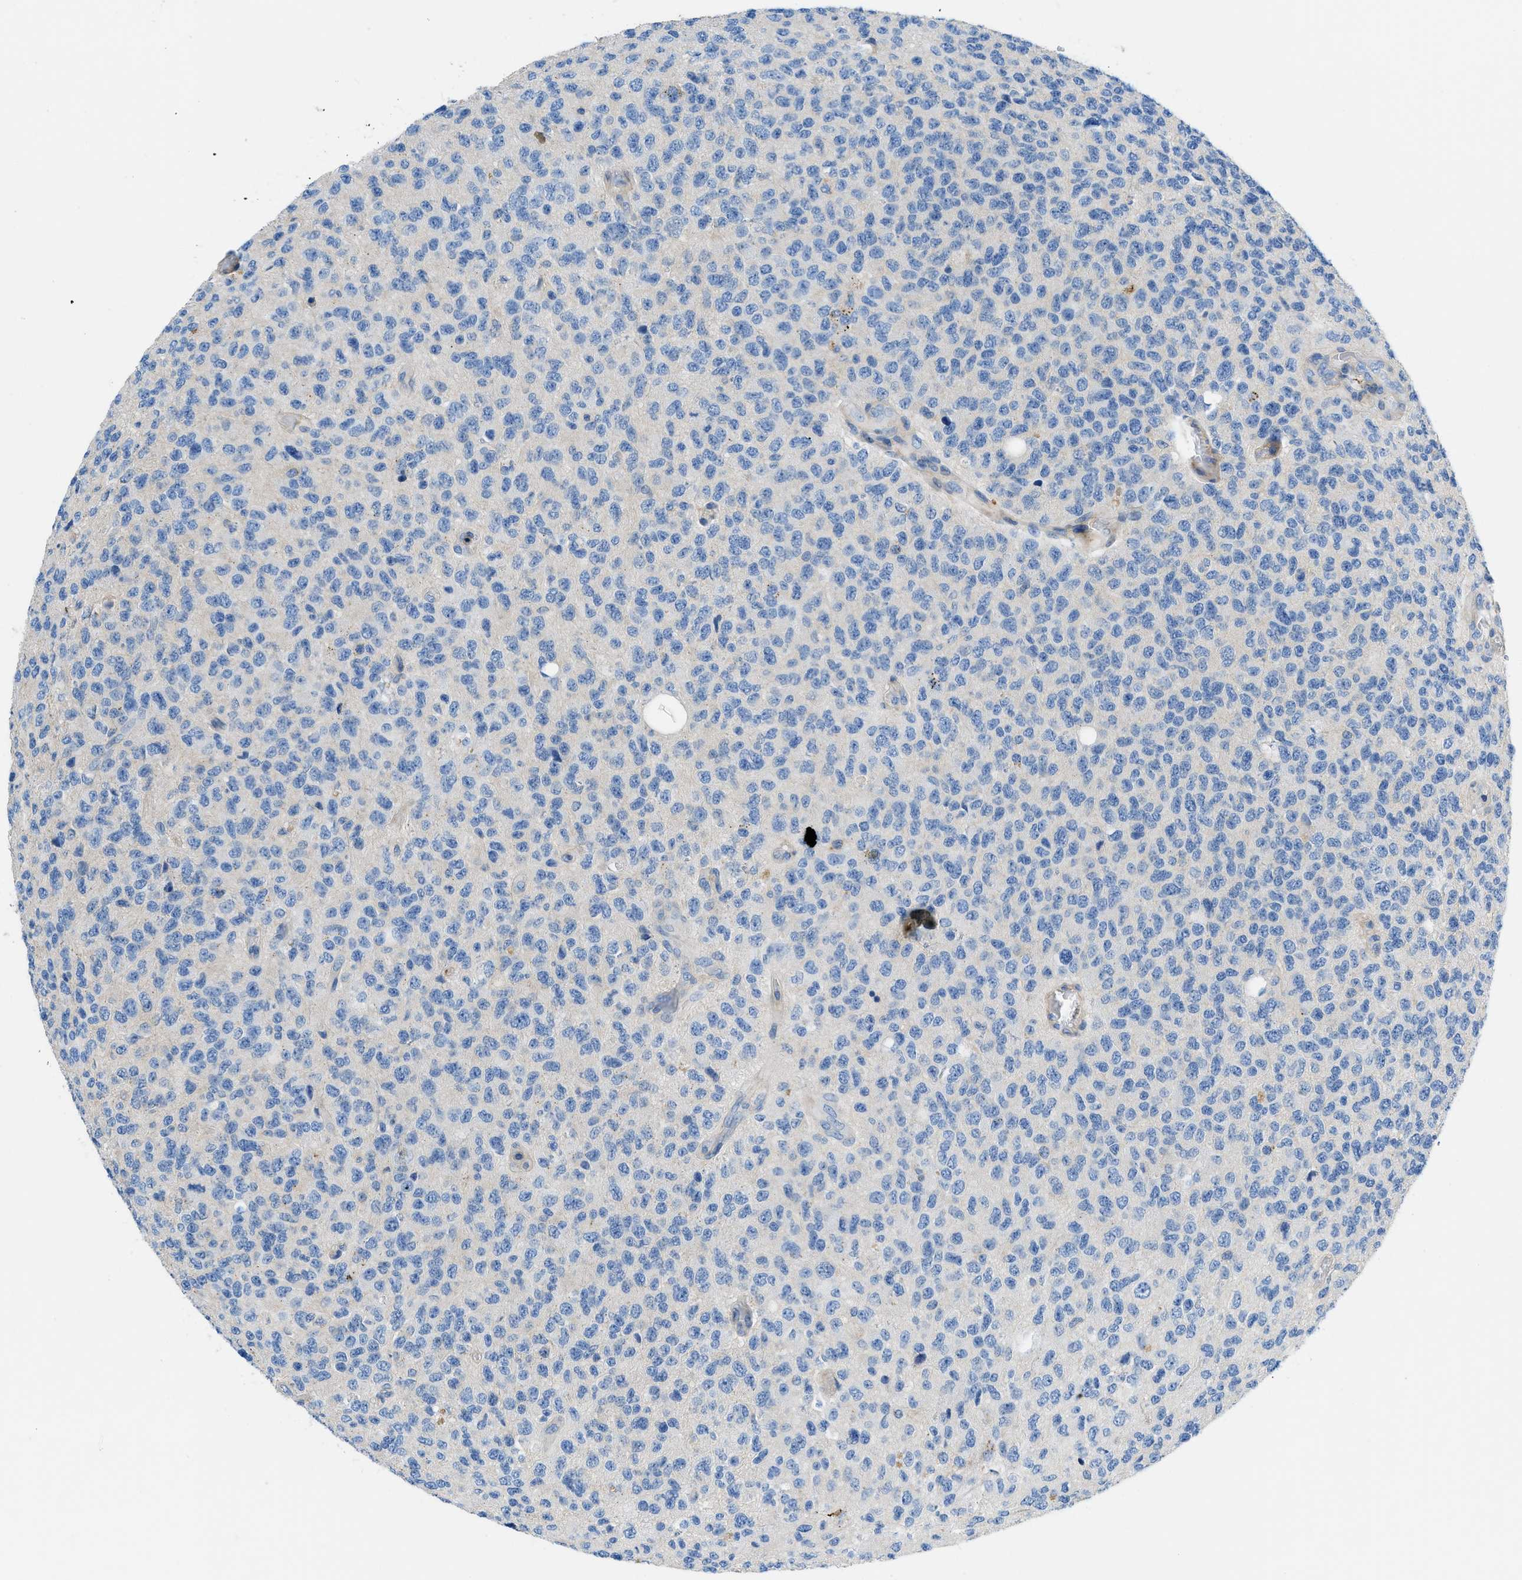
{"staining": {"intensity": "negative", "quantity": "none", "location": "none"}, "tissue": "glioma", "cell_type": "Tumor cells", "image_type": "cancer", "snomed": [{"axis": "morphology", "description": "Glioma, malignant, High grade"}, {"axis": "topography", "description": "pancreas cauda"}], "caption": "A high-resolution histopathology image shows IHC staining of malignant glioma (high-grade), which exhibits no significant expression in tumor cells.", "gene": "ORAI1", "patient": {"sex": "male", "age": 60}}